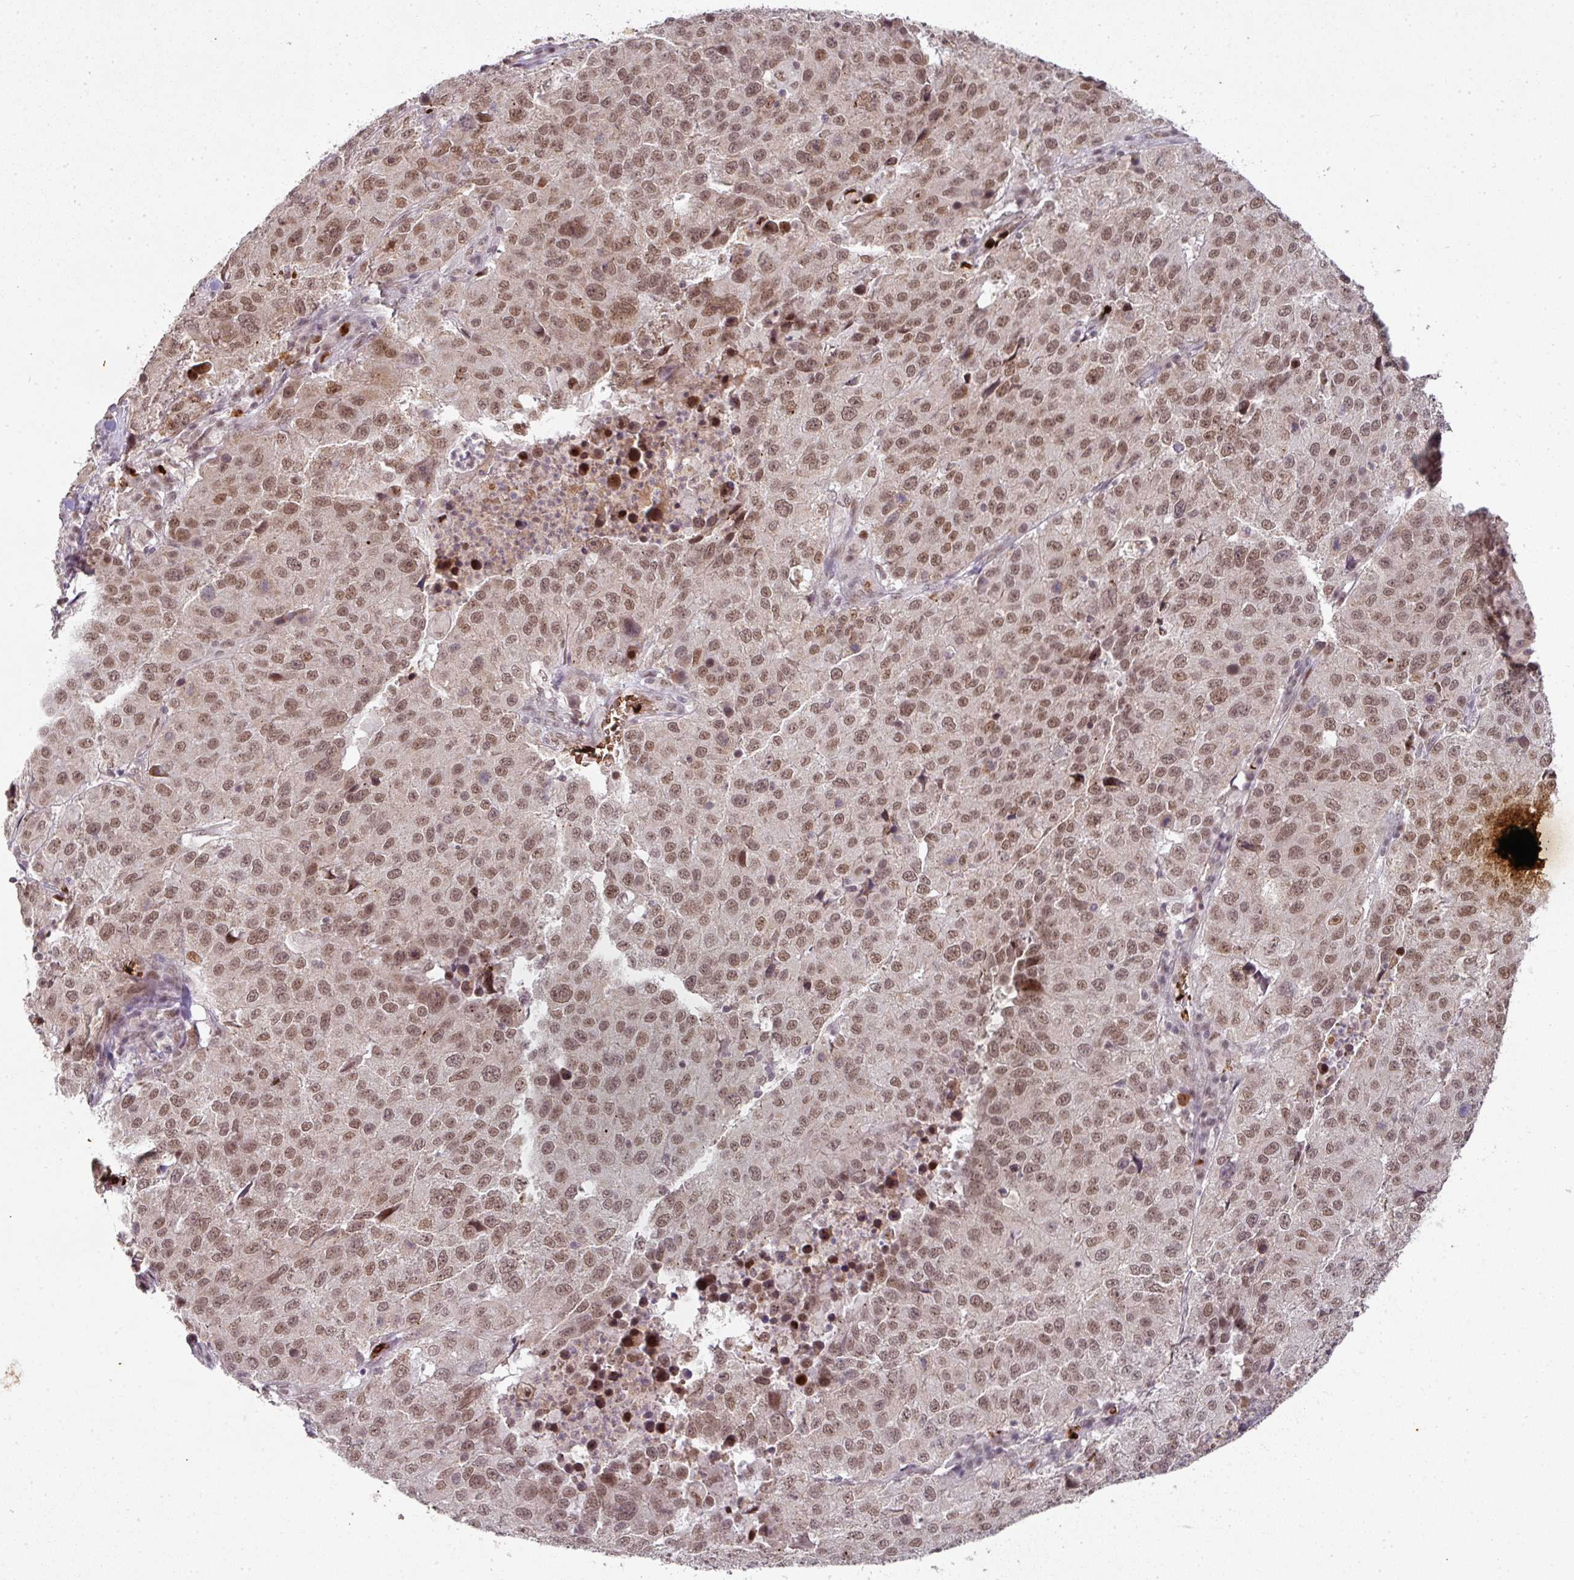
{"staining": {"intensity": "moderate", "quantity": ">75%", "location": "nuclear"}, "tissue": "stomach cancer", "cell_type": "Tumor cells", "image_type": "cancer", "snomed": [{"axis": "morphology", "description": "Adenocarcinoma, NOS"}, {"axis": "topography", "description": "Stomach"}], "caption": "Protein expression by IHC shows moderate nuclear expression in approximately >75% of tumor cells in stomach cancer.", "gene": "NEIL1", "patient": {"sex": "male", "age": 71}}